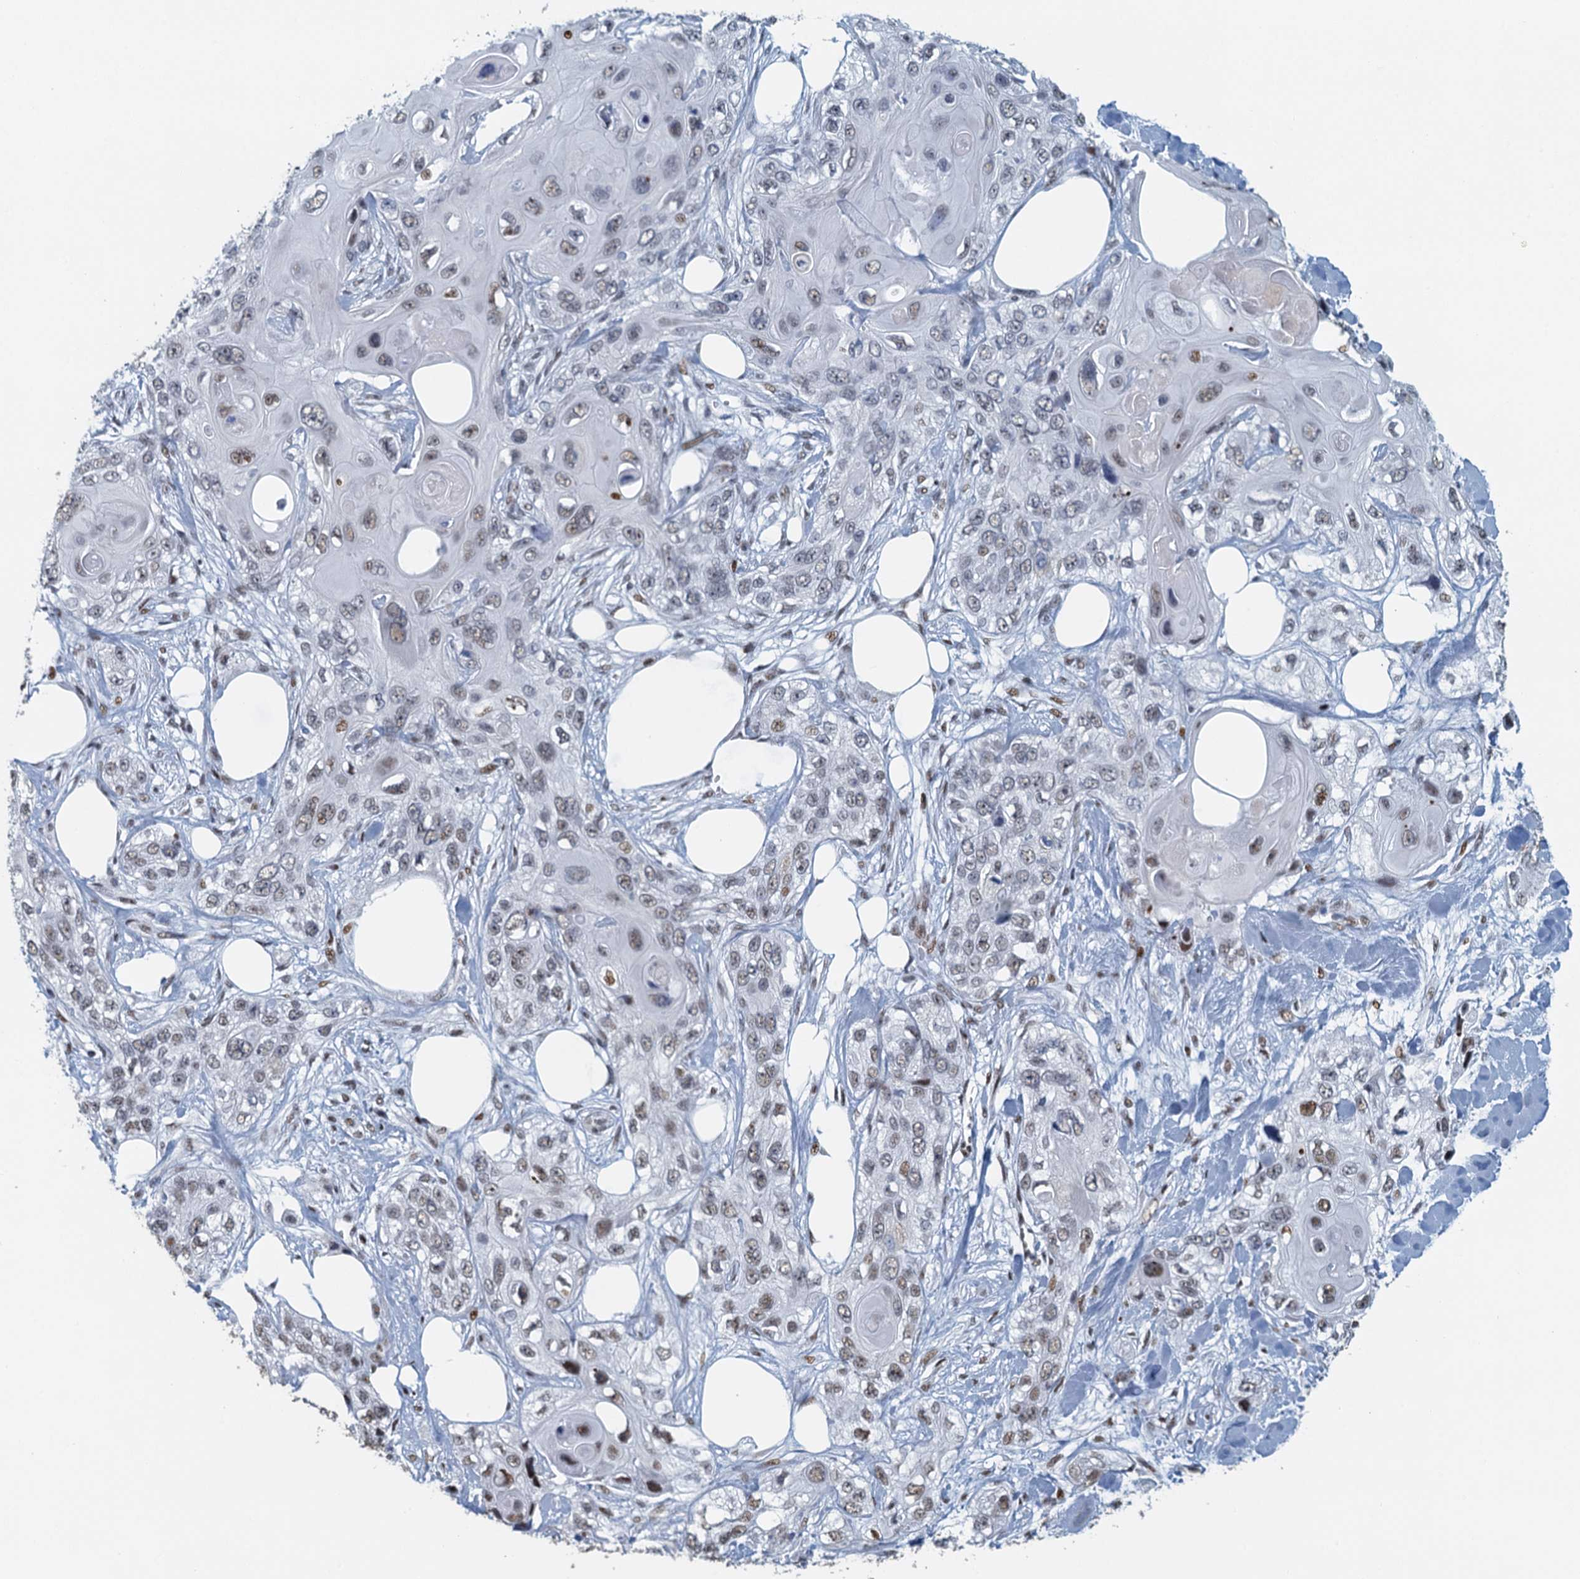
{"staining": {"intensity": "moderate", "quantity": ">75%", "location": "nuclear"}, "tissue": "skin cancer", "cell_type": "Tumor cells", "image_type": "cancer", "snomed": [{"axis": "morphology", "description": "Normal tissue, NOS"}, {"axis": "morphology", "description": "Squamous cell carcinoma, NOS"}, {"axis": "topography", "description": "Skin"}], "caption": "This is a histology image of IHC staining of squamous cell carcinoma (skin), which shows moderate staining in the nuclear of tumor cells.", "gene": "TTLL9", "patient": {"sex": "male", "age": 72}}